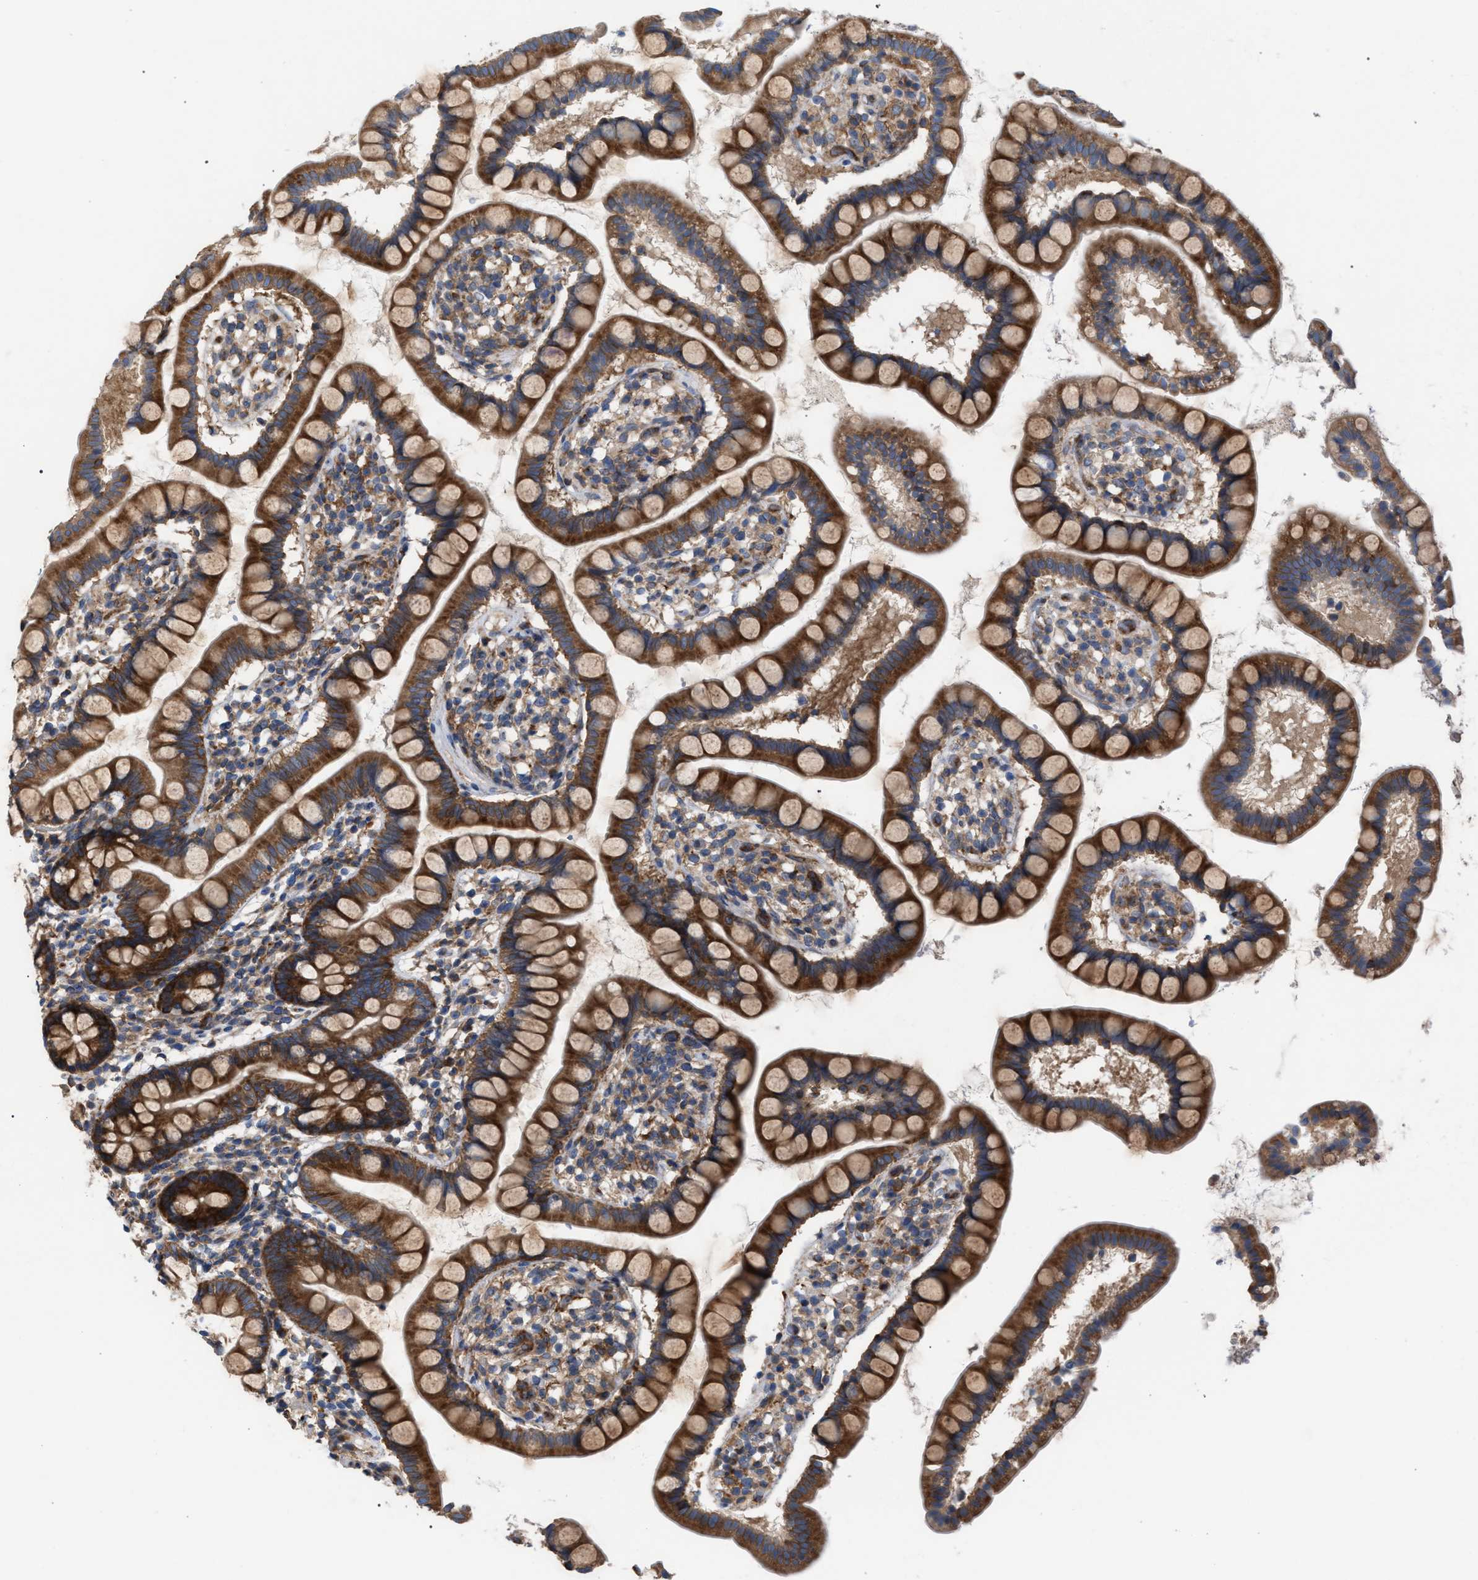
{"staining": {"intensity": "strong", "quantity": ">75%", "location": "cytoplasmic/membranous"}, "tissue": "small intestine", "cell_type": "Glandular cells", "image_type": "normal", "snomed": [{"axis": "morphology", "description": "Normal tissue, NOS"}, {"axis": "topography", "description": "Small intestine"}], "caption": "Immunohistochemistry (IHC) (DAB) staining of benign human small intestine exhibits strong cytoplasmic/membranous protein positivity in approximately >75% of glandular cells.", "gene": "CDR2L", "patient": {"sex": "female", "age": 84}}